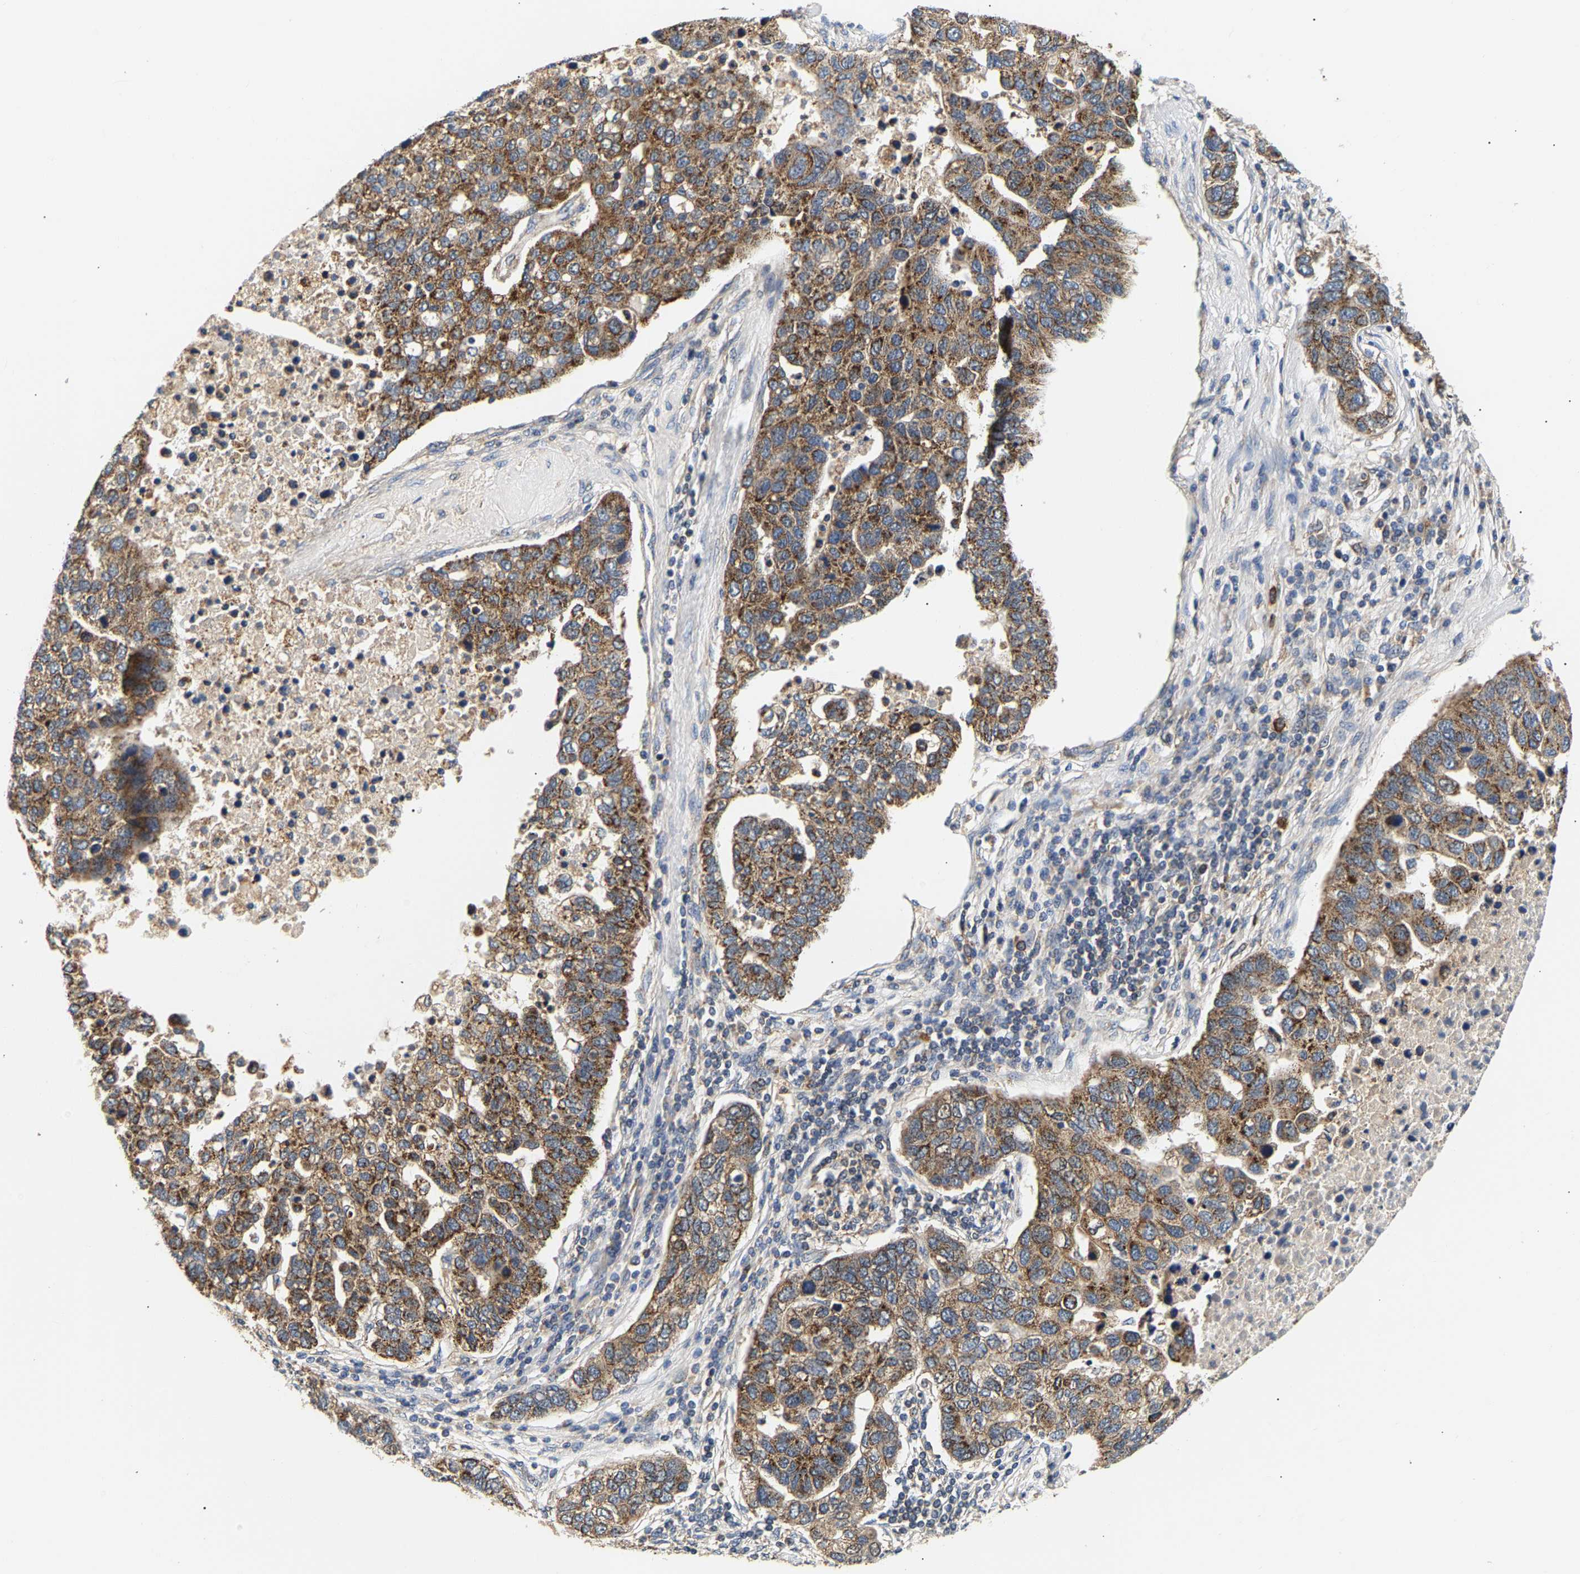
{"staining": {"intensity": "moderate", "quantity": ">75%", "location": "cytoplasmic/membranous"}, "tissue": "pancreatic cancer", "cell_type": "Tumor cells", "image_type": "cancer", "snomed": [{"axis": "morphology", "description": "Adenocarcinoma, NOS"}, {"axis": "topography", "description": "Pancreas"}], "caption": "Pancreatic adenocarcinoma stained with a brown dye demonstrates moderate cytoplasmic/membranous positive expression in approximately >75% of tumor cells.", "gene": "PPID", "patient": {"sex": "female", "age": 61}}